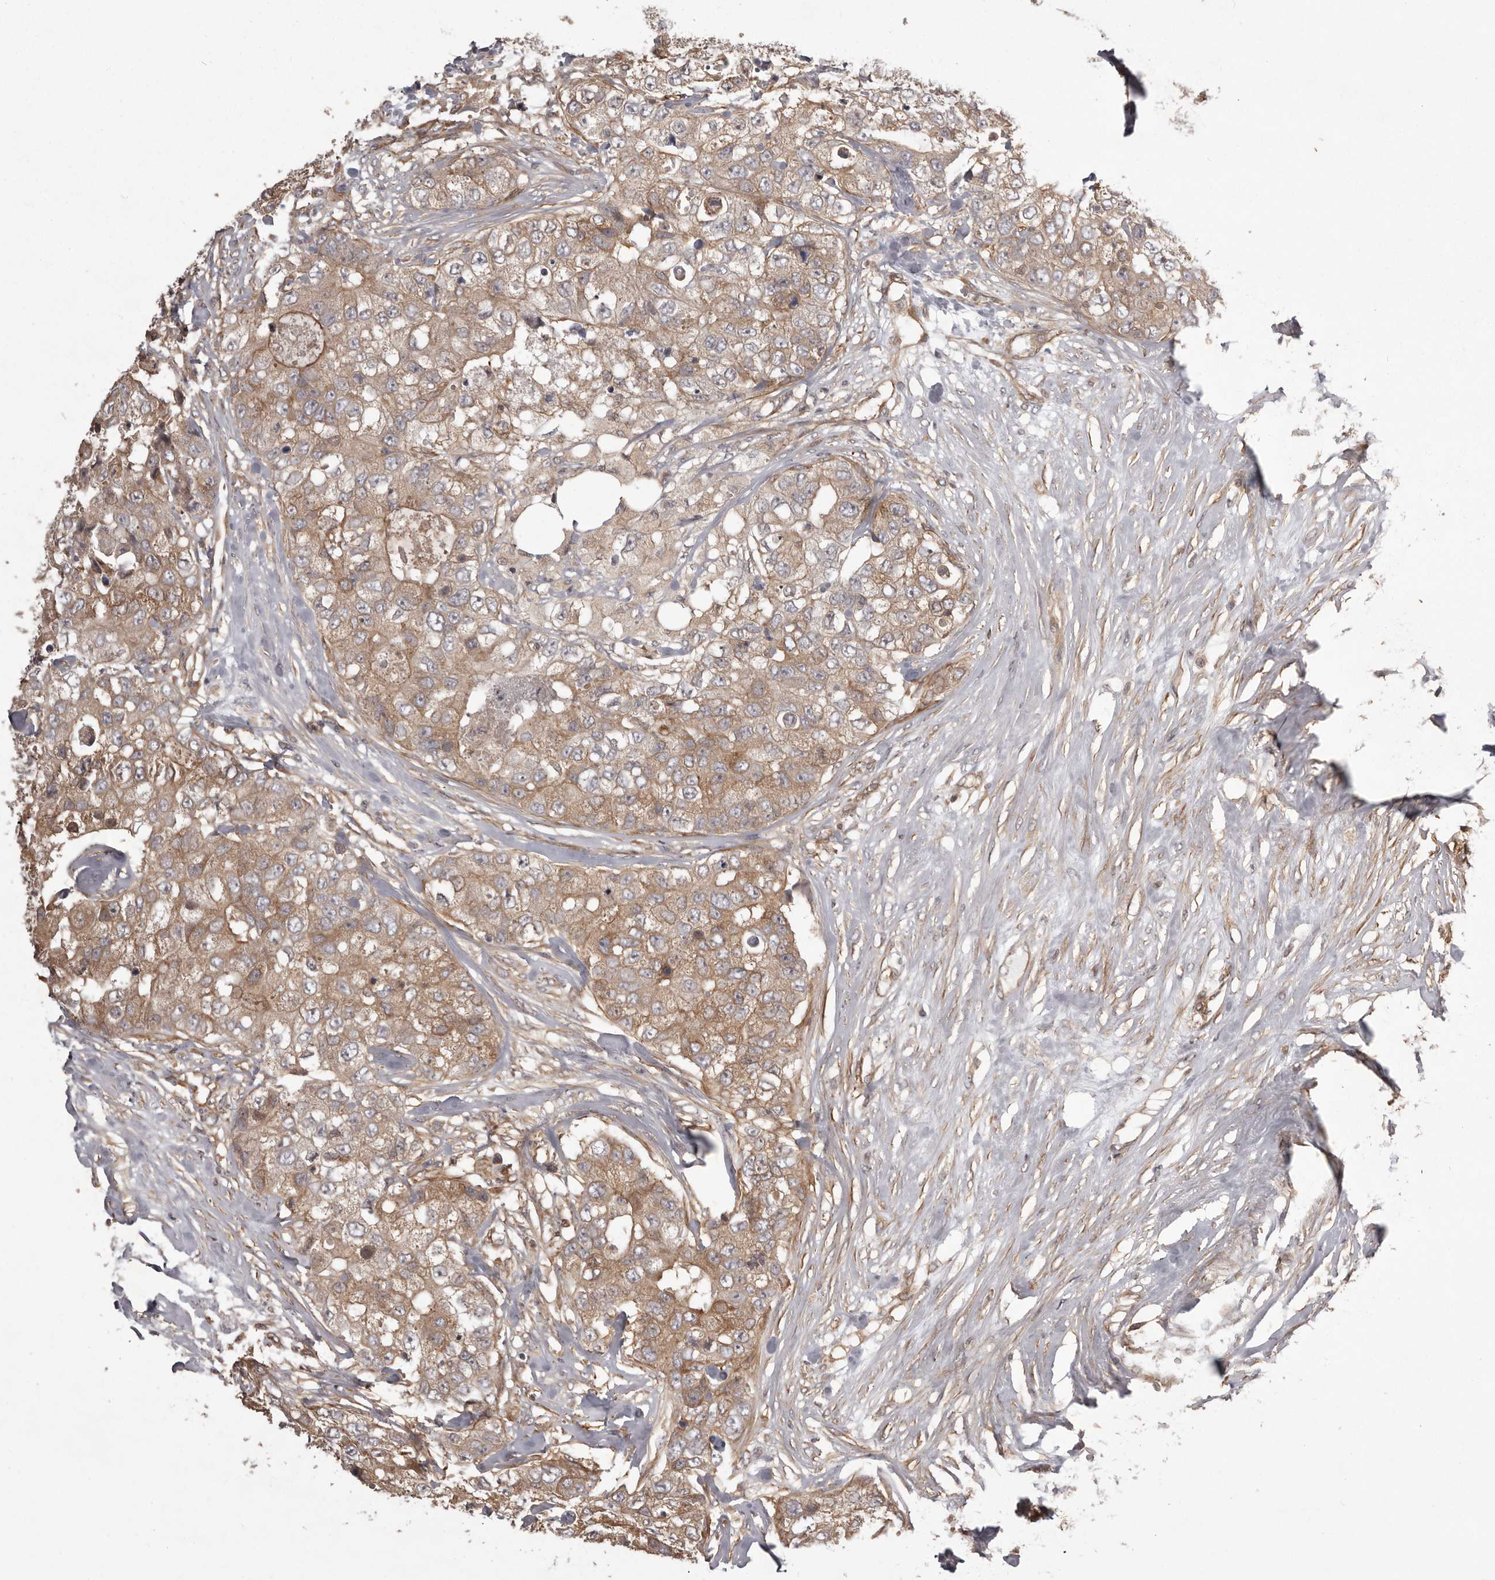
{"staining": {"intensity": "moderate", "quantity": ">75%", "location": "cytoplasmic/membranous"}, "tissue": "breast cancer", "cell_type": "Tumor cells", "image_type": "cancer", "snomed": [{"axis": "morphology", "description": "Duct carcinoma"}, {"axis": "topography", "description": "Breast"}], "caption": "Immunohistochemical staining of human breast cancer reveals medium levels of moderate cytoplasmic/membranous staining in about >75% of tumor cells.", "gene": "NFKBIA", "patient": {"sex": "female", "age": 62}}